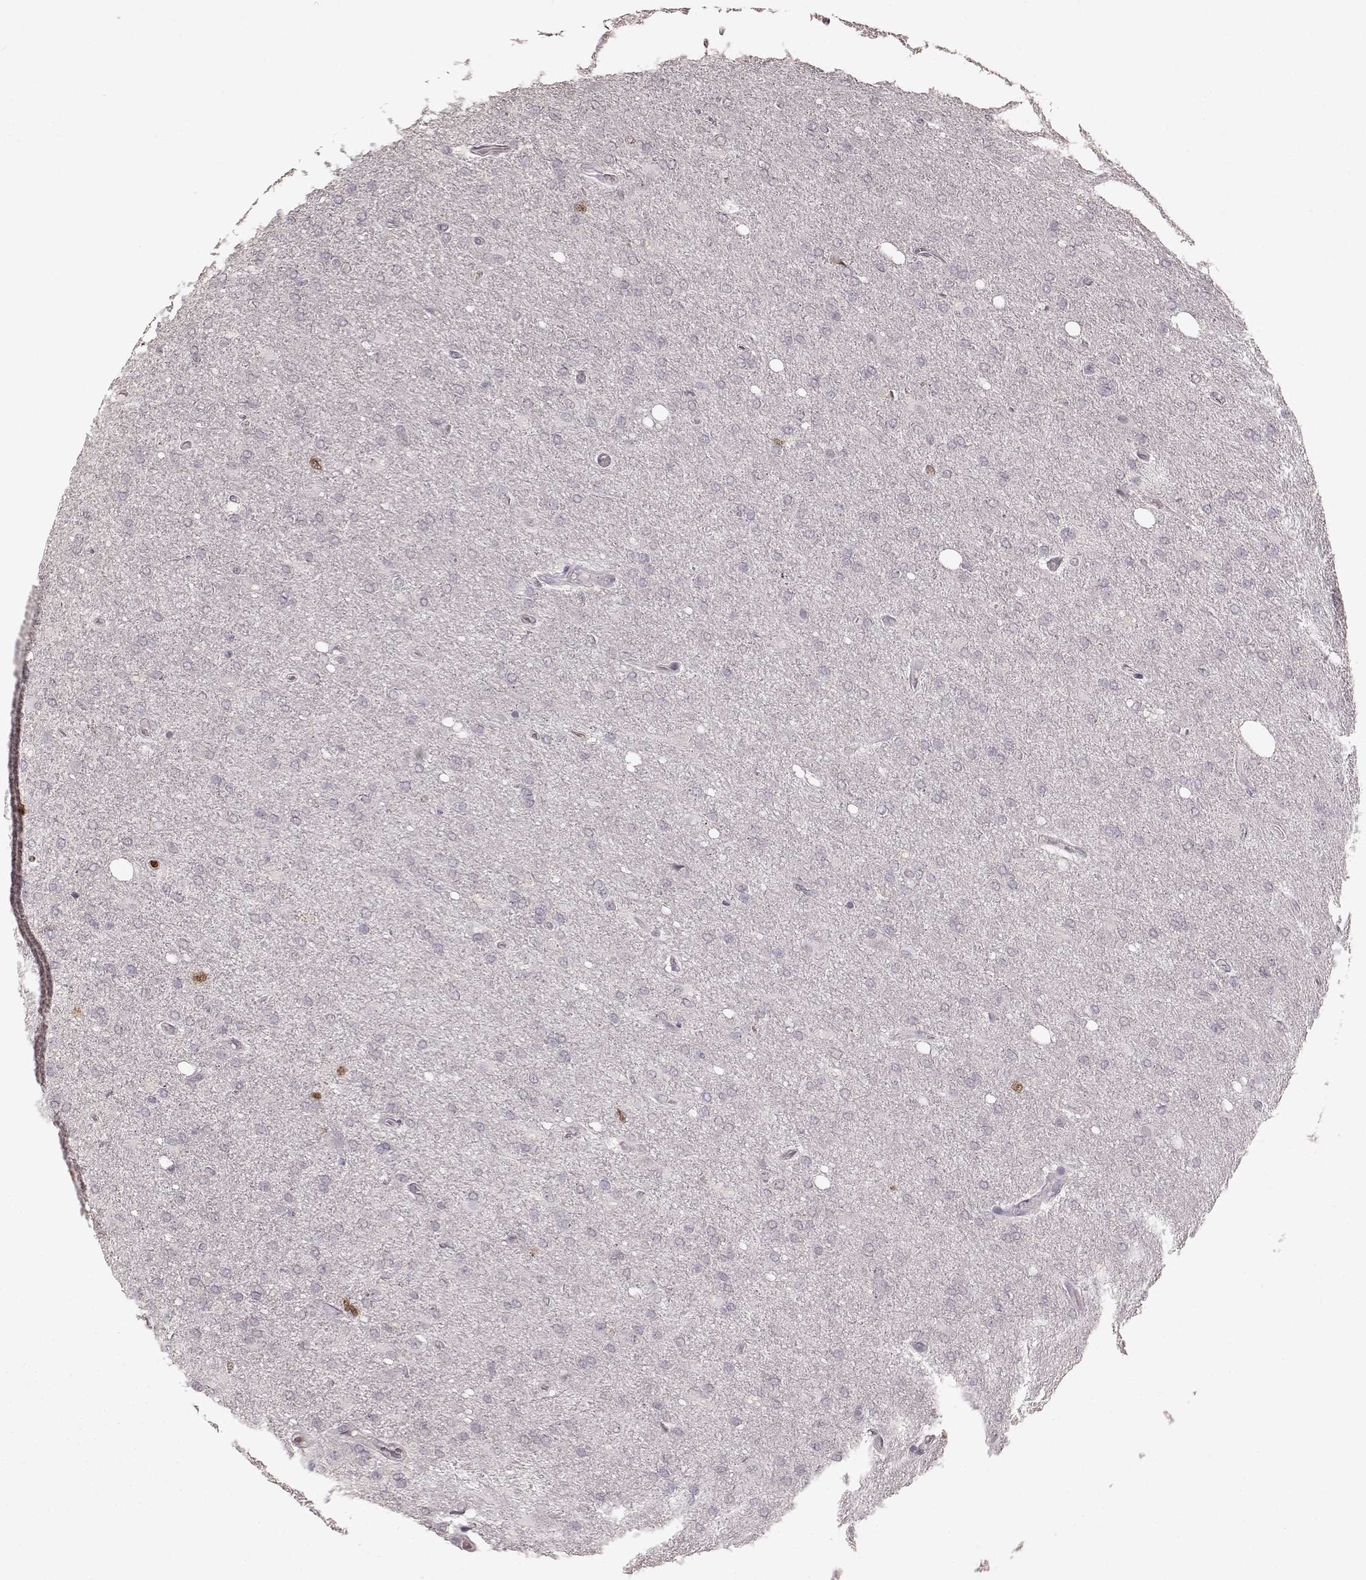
{"staining": {"intensity": "moderate", "quantity": "<25%", "location": "nuclear"}, "tissue": "glioma", "cell_type": "Tumor cells", "image_type": "cancer", "snomed": [{"axis": "morphology", "description": "Glioma, malignant, High grade"}, {"axis": "topography", "description": "Cerebral cortex"}], "caption": "Human malignant high-grade glioma stained for a protein (brown) shows moderate nuclear positive staining in approximately <25% of tumor cells.", "gene": "CCNA2", "patient": {"sex": "male", "age": 70}}